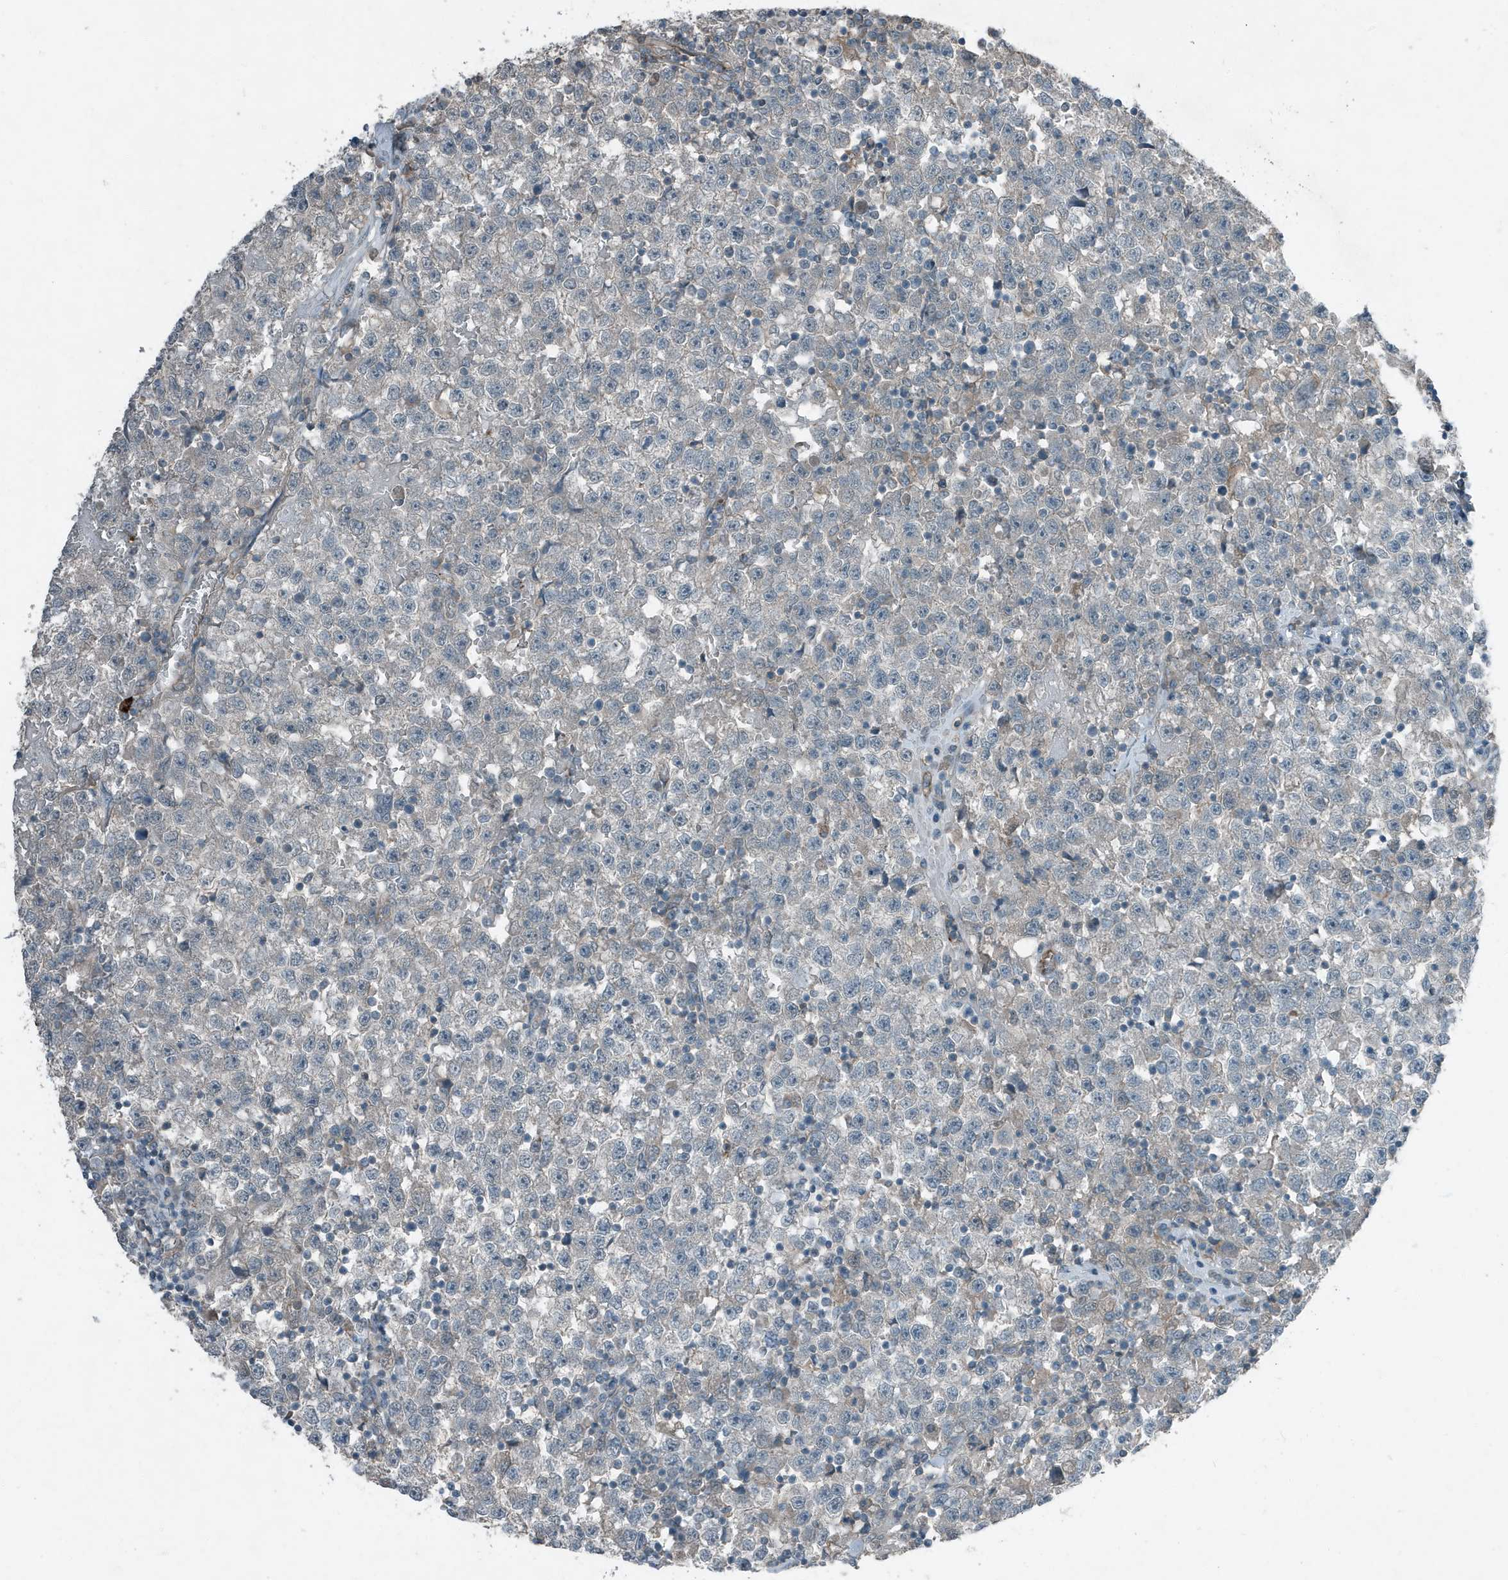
{"staining": {"intensity": "negative", "quantity": "none", "location": "none"}, "tissue": "testis cancer", "cell_type": "Tumor cells", "image_type": "cancer", "snomed": [{"axis": "morphology", "description": "Seminoma, NOS"}, {"axis": "topography", "description": "Testis"}], "caption": "High magnification brightfield microscopy of testis cancer (seminoma) stained with DAB (3,3'-diaminobenzidine) (brown) and counterstained with hematoxylin (blue): tumor cells show no significant positivity.", "gene": "DAPP1", "patient": {"sex": "male", "age": 22}}